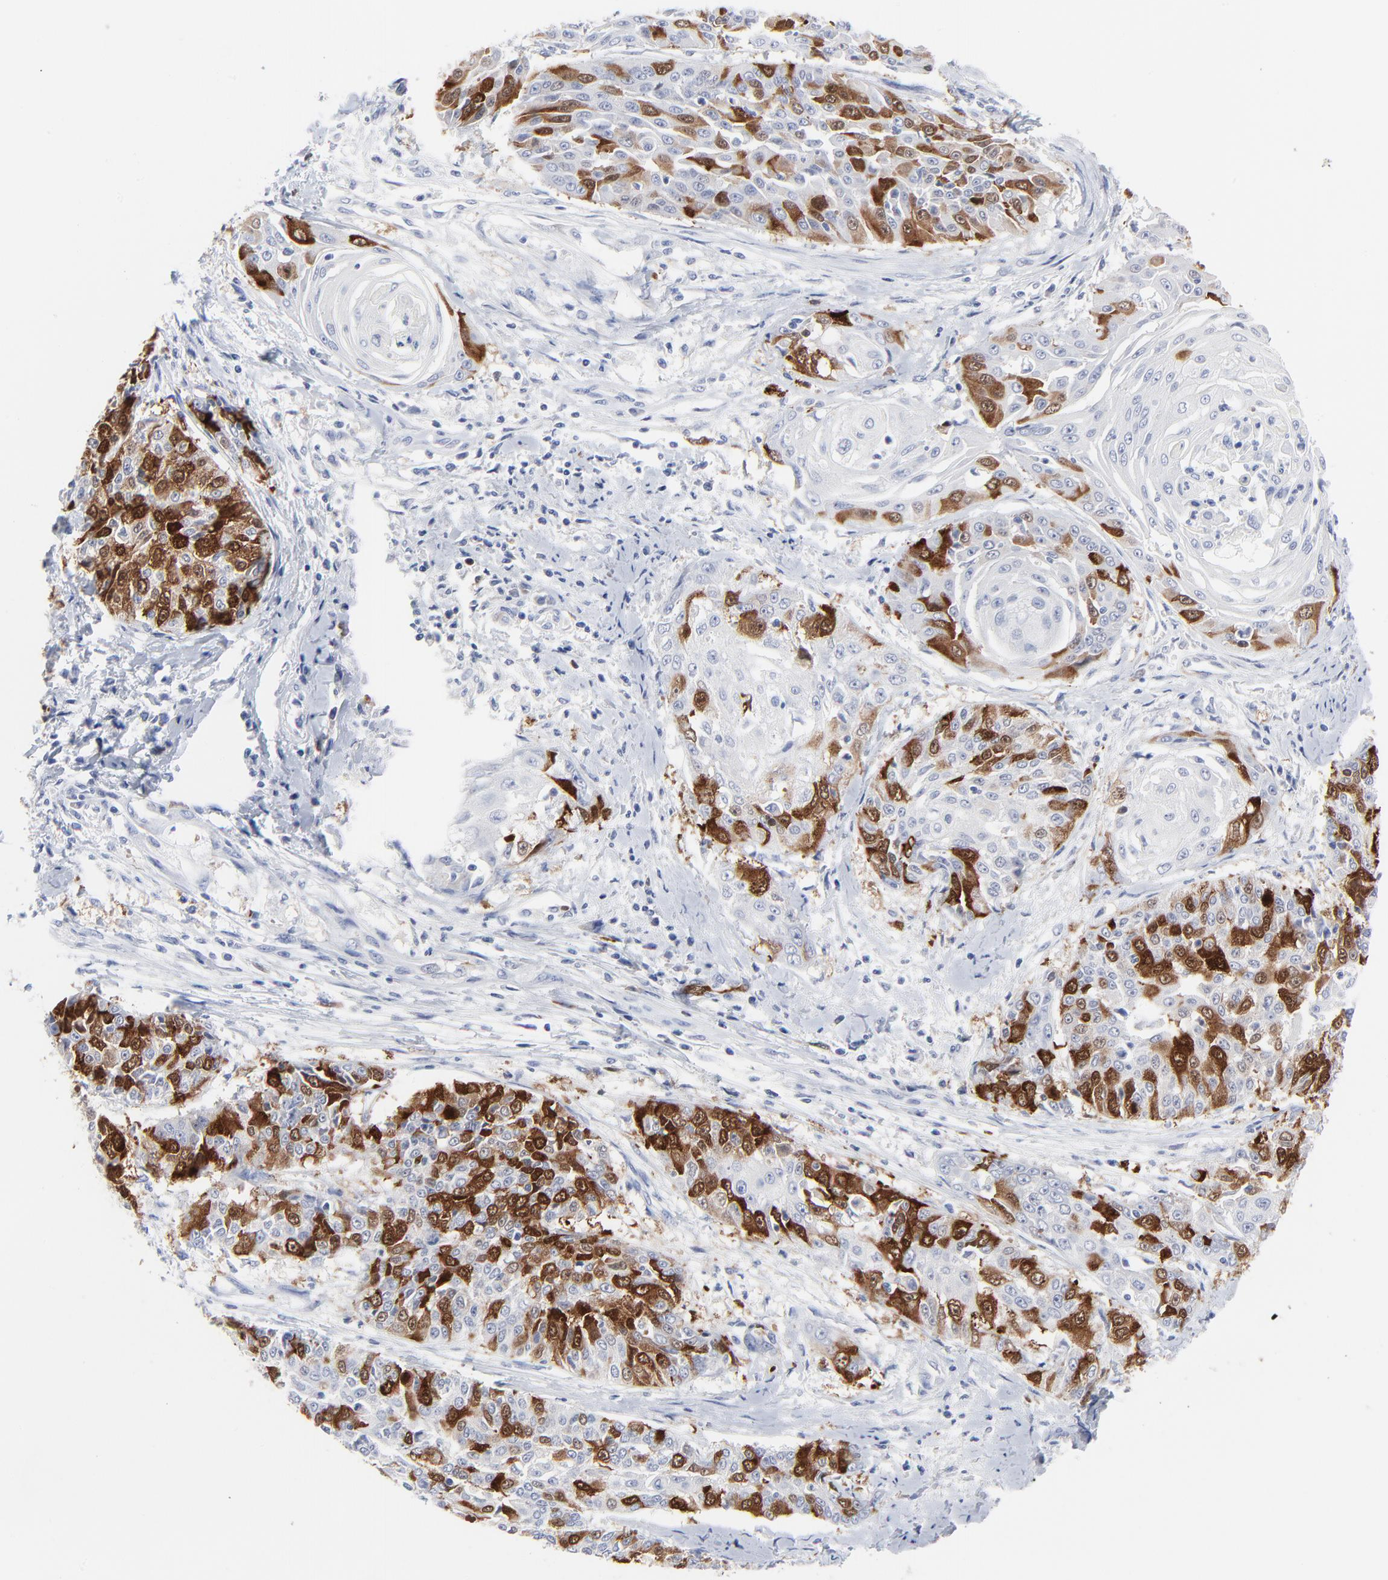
{"staining": {"intensity": "moderate", "quantity": "25%-75%", "location": "cytoplasmic/membranous,nuclear"}, "tissue": "cervical cancer", "cell_type": "Tumor cells", "image_type": "cancer", "snomed": [{"axis": "morphology", "description": "Squamous cell carcinoma, NOS"}, {"axis": "topography", "description": "Cervix"}], "caption": "Tumor cells demonstrate medium levels of moderate cytoplasmic/membranous and nuclear expression in about 25%-75% of cells in cervical cancer.", "gene": "CDK1", "patient": {"sex": "female", "age": 64}}